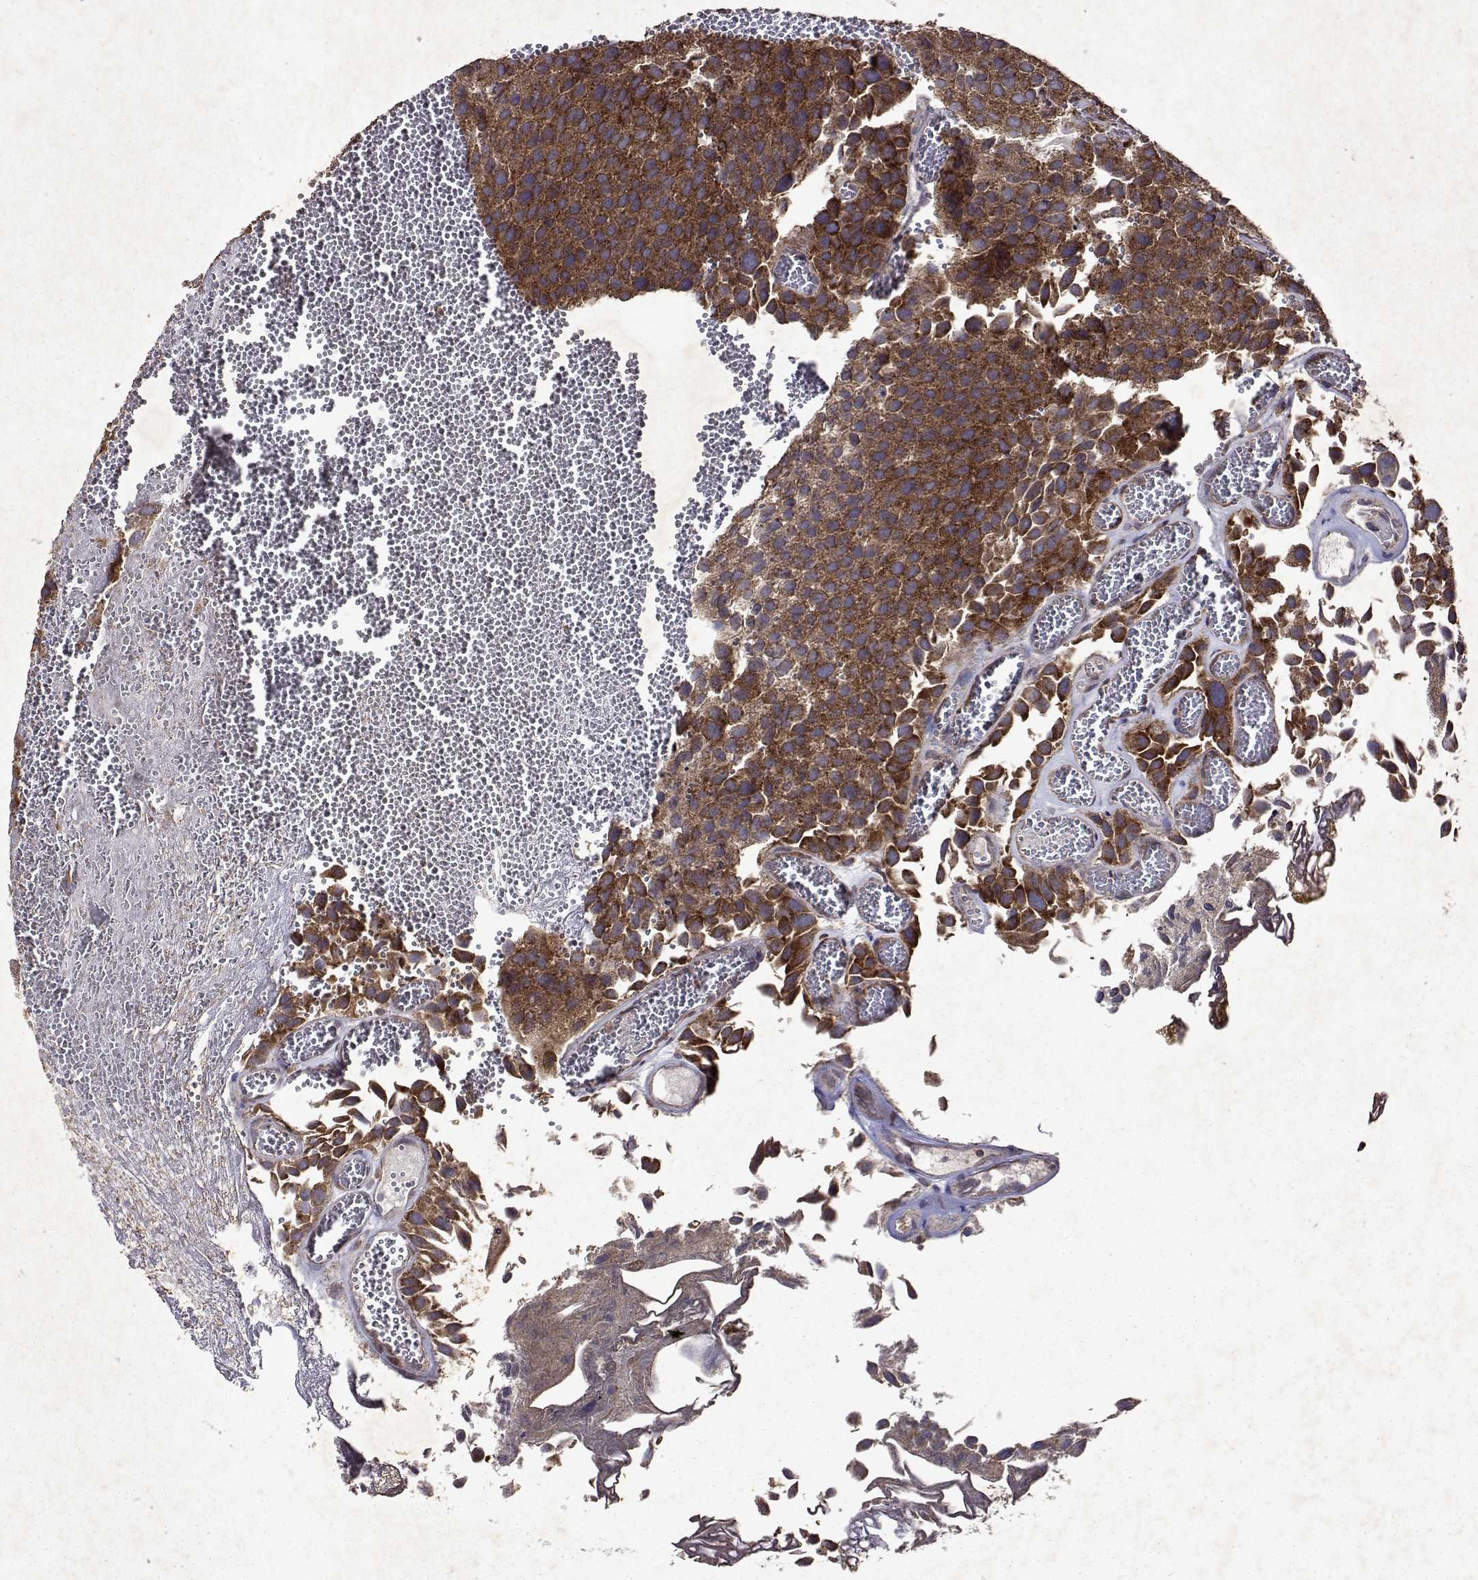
{"staining": {"intensity": "moderate", "quantity": ">75%", "location": "cytoplasmic/membranous"}, "tissue": "urothelial cancer", "cell_type": "Tumor cells", "image_type": "cancer", "snomed": [{"axis": "morphology", "description": "Urothelial carcinoma, Low grade"}, {"axis": "topography", "description": "Urinary bladder"}], "caption": "Urothelial cancer was stained to show a protein in brown. There is medium levels of moderate cytoplasmic/membranous staining in approximately >75% of tumor cells. Ihc stains the protein in brown and the nuclei are stained blue.", "gene": "TARBP2", "patient": {"sex": "female", "age": 69}}